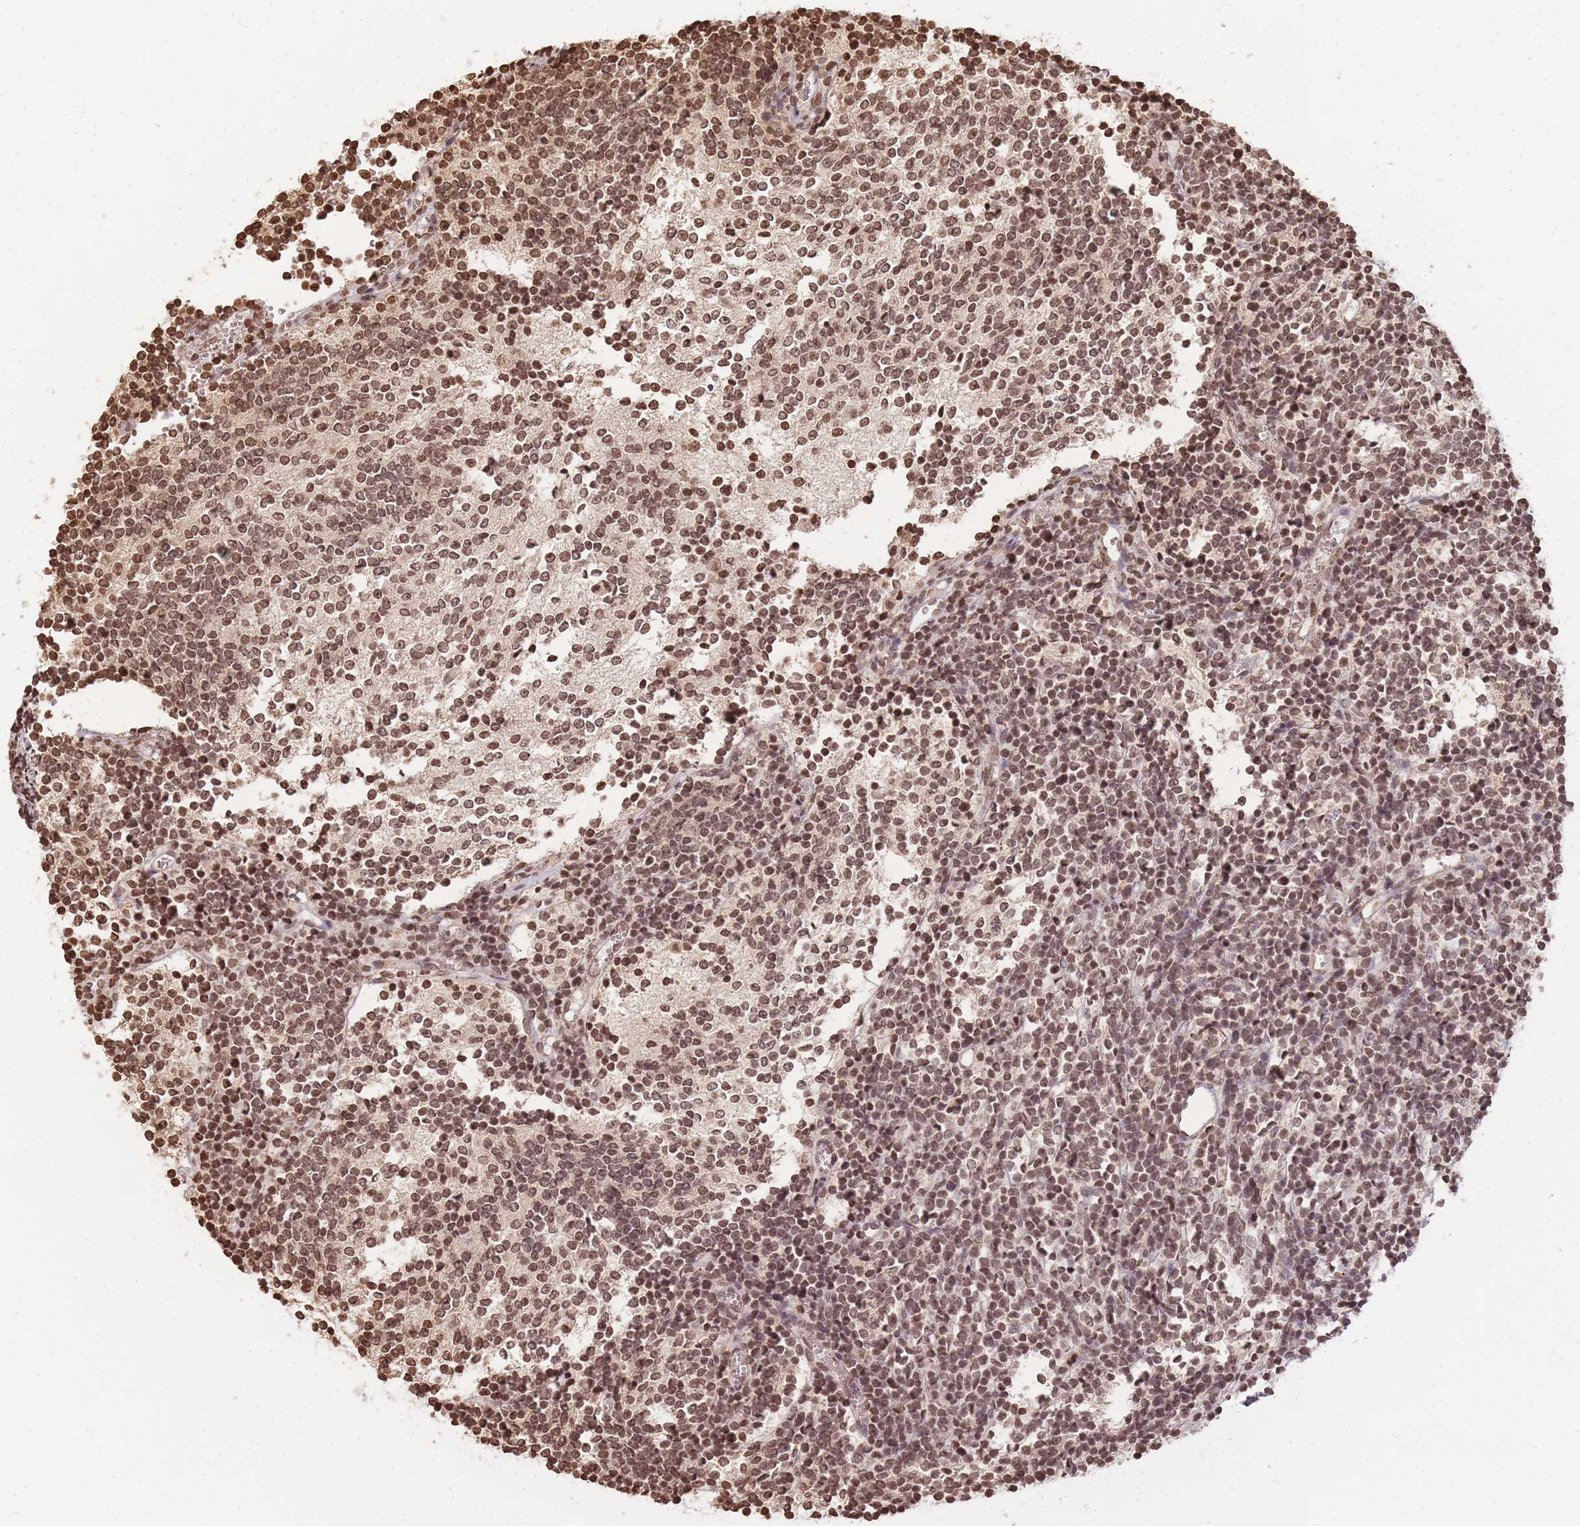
{"staining": {"intensity": "moderate", "quantity": ">75%", "location": "nuclear"}, "tissue": "glioma", "cell_type": "Tumor cells", "image_type": "cancer", "snomed": [{"axis": "morphology", "description": "Glioma, malignant, Low grade"}, {"axis": "topography", "description": "Brain"}], "caption": "A brown stain shows moderate nuclear positivity of a protein in glioma tumor cells.", "gene": "WWTR1", "patient": {"sex": "female", "age": 1}}